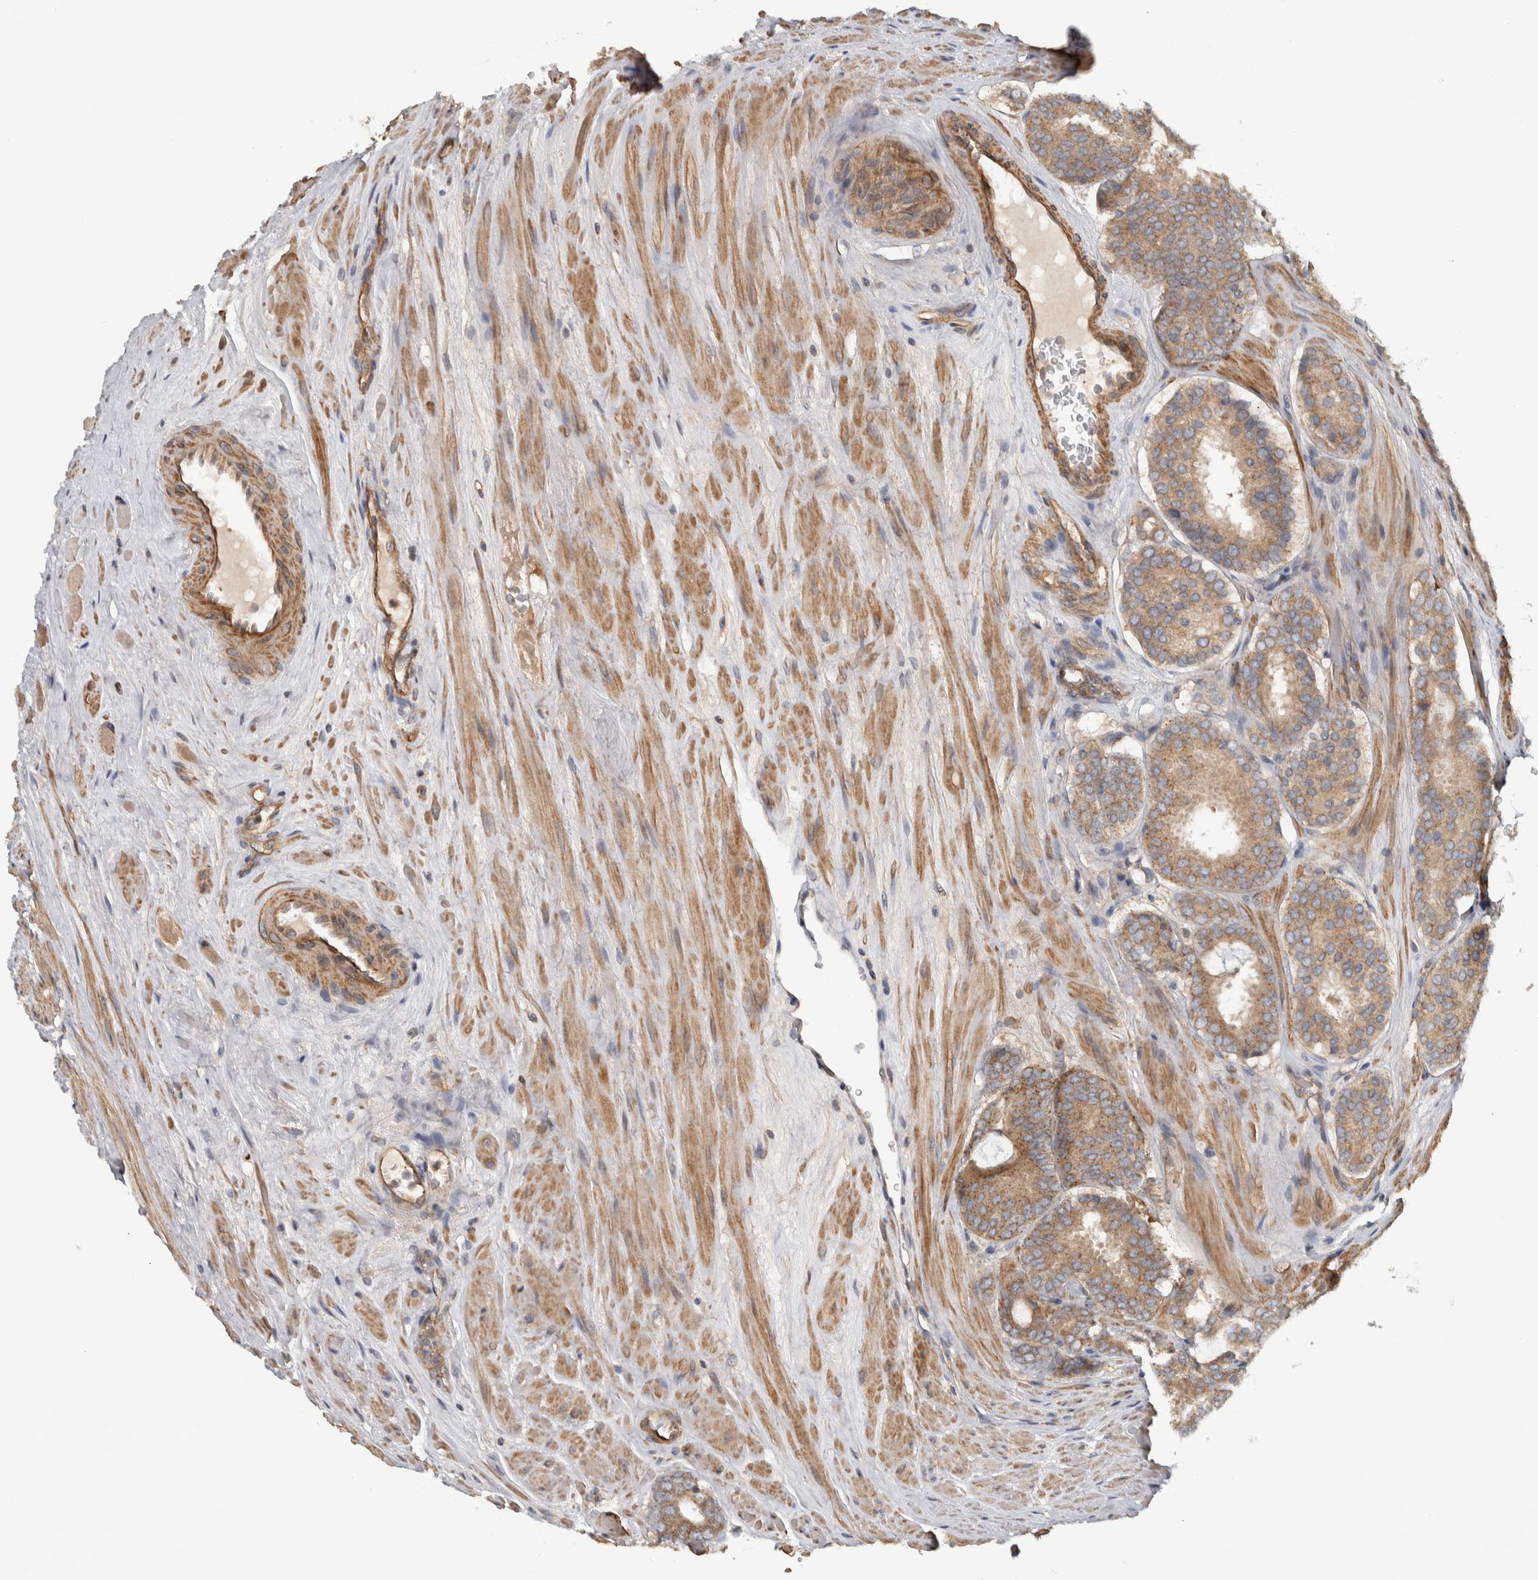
{"staining": {"intensity": "weak", "quantity": ">75%", "location": "cytoplasmic/membranous"}, "tissue": "prostate cancer", "cell_type": "Tumor cells", "image_type": "cancer", "snomed": [{"axis": "morphology", "description": "Adenocarcinoma, Low grade"}, {"axis": "topography", "description": "Prostate"}], "caption": "A micrograph of prostate low-grade adenocarcinoma stained for a protein displays weak cytoplasmic/membranous brown staining in tumor cells.", "gene": "TBC1D31", "patient": {"sex": "male", "age": 69}}